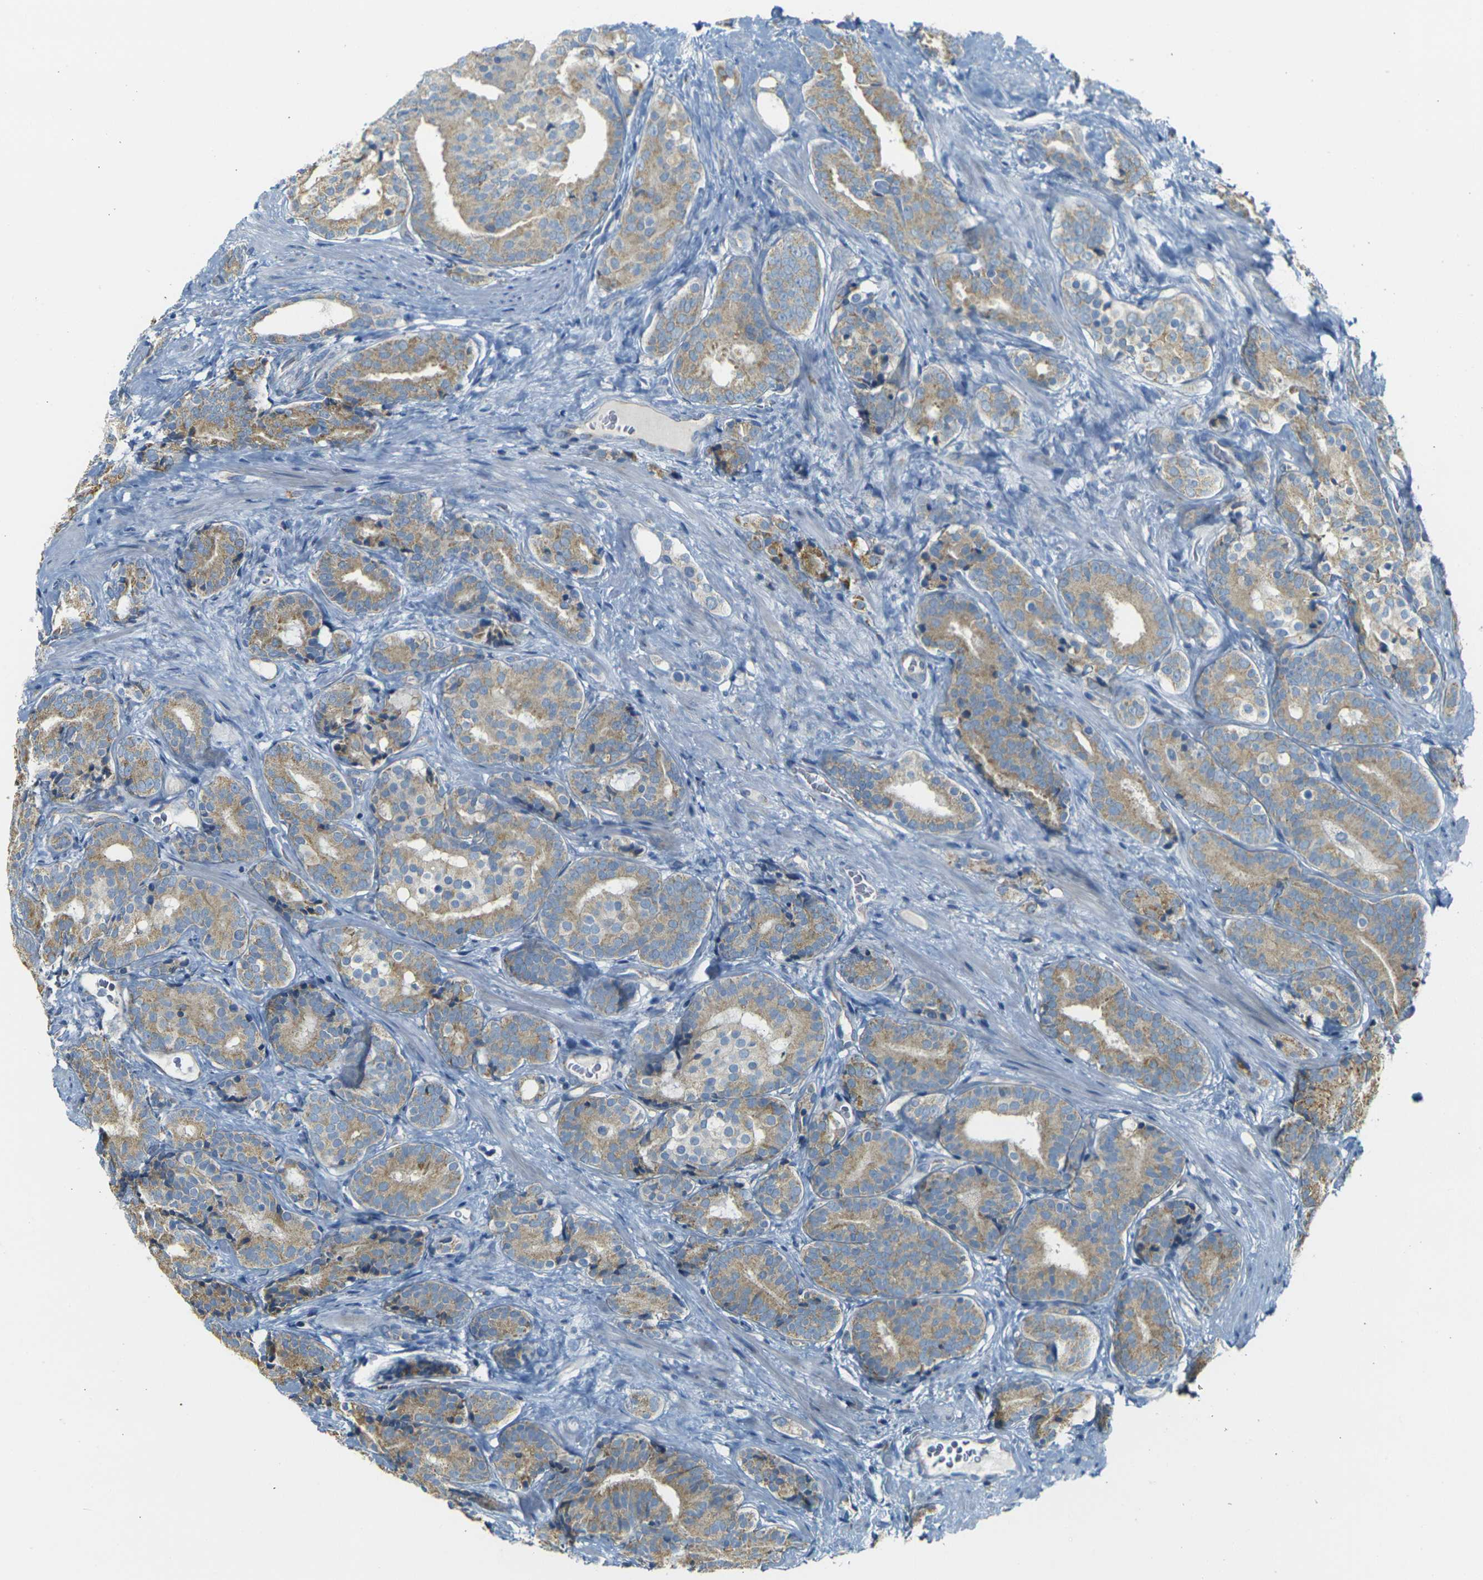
{"staining": {"intensity": "weak", "quantity": ">75%", "location": "cytoplasmic/membranous"}, "tissue": "prostate cancer", "cell_type": "Tumor cells", "image_type": "cancer", "snomed": [{"axis": "morphology", "description": "Adenocarcinoma, High grade"}, {"axis": "topography", "description": "Prostate"}], "caption": "The photomicrograph displays staining of prostate adenocarcinoma (high-grade), revealing weak cytoplasmic/membranous protein positivity (brown color) within tumor cells.", "gene": "PARD6B", "patient": {"sex": "male", "age": 71}}